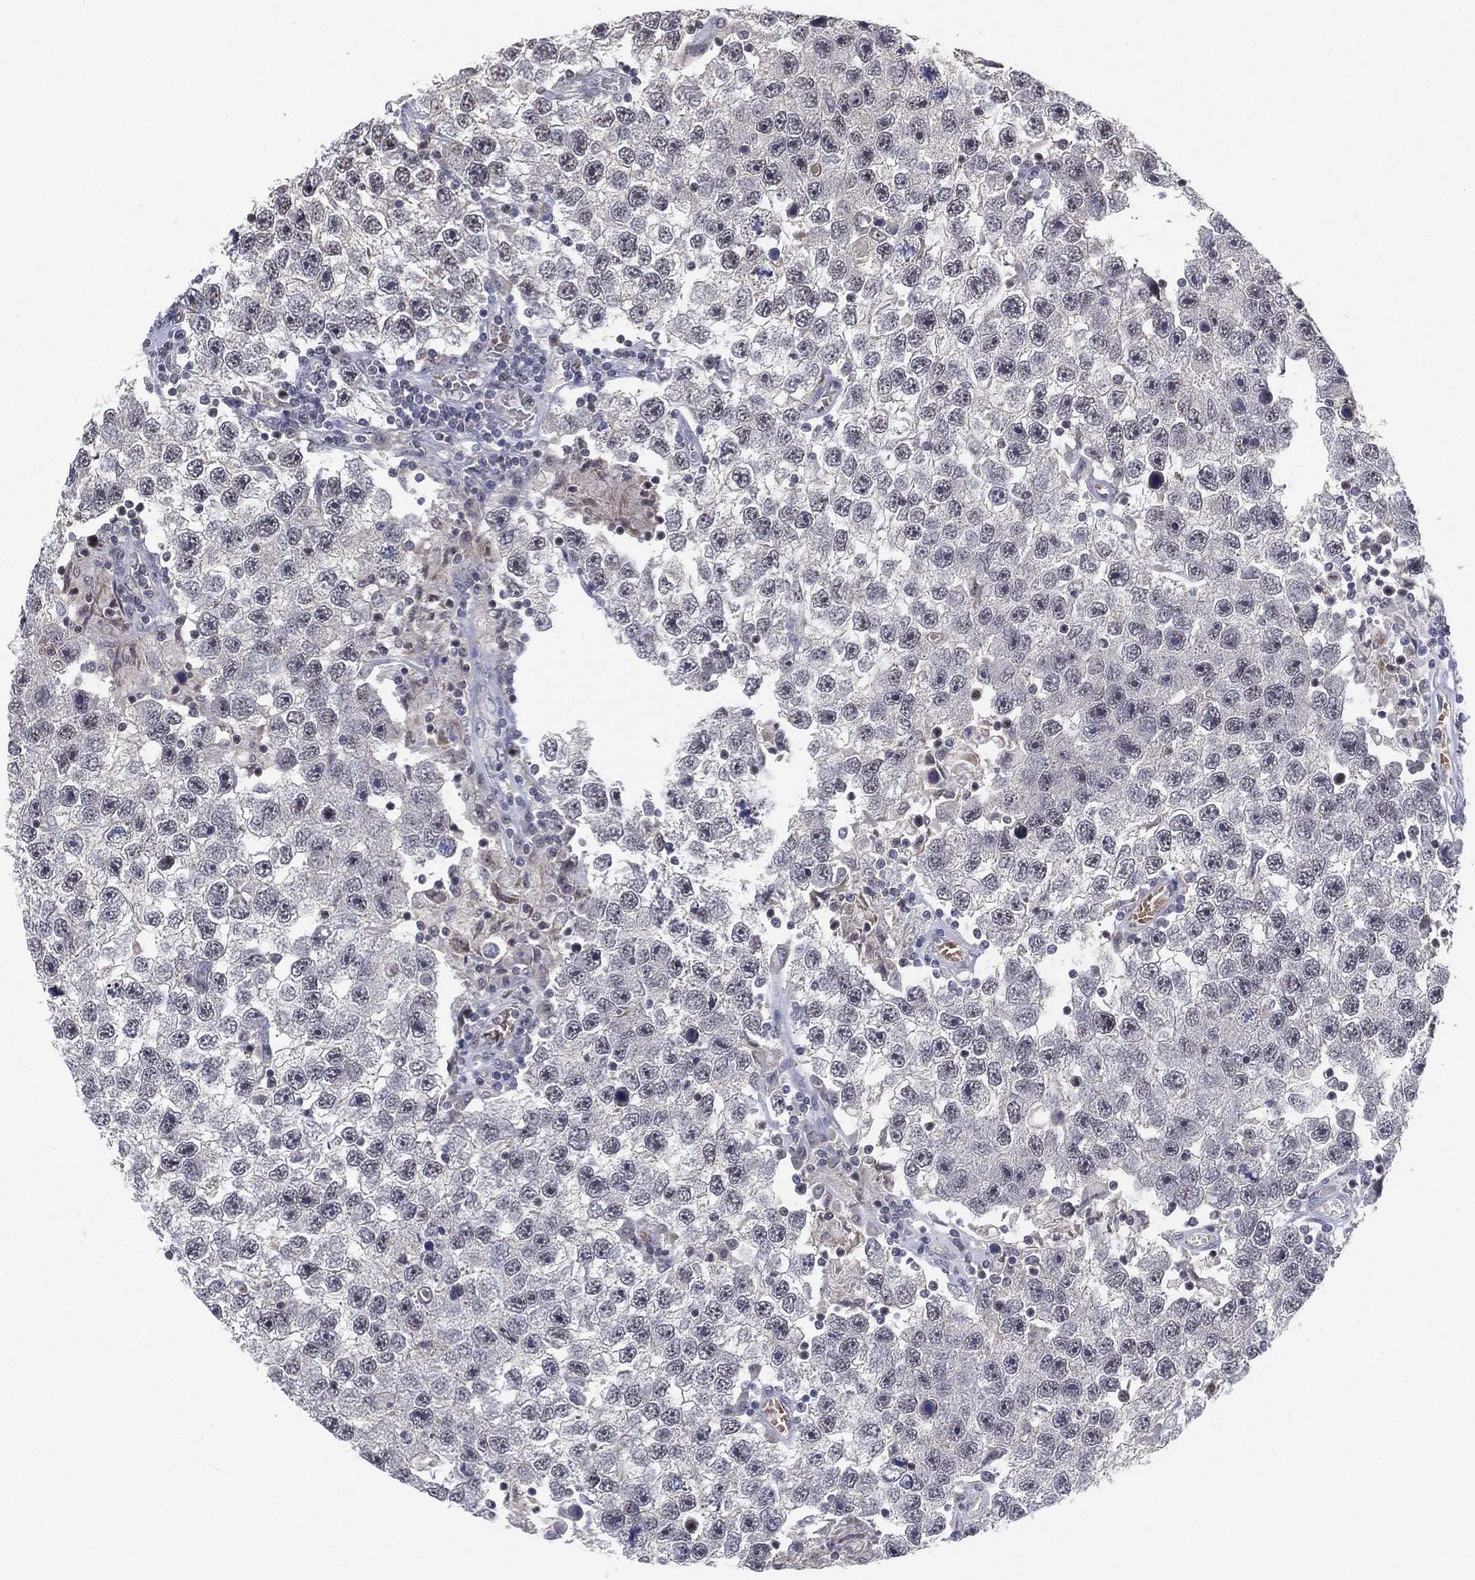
{"staining": {"intensity": "weak", "quantity": "<25%", "location": "nuclear"}, "tissue": "testis cancer", "cell_type": "Tumor cells", "image_type": "cancer", "snomed": [{"axis": "morphology", "description": "Seminoma, NOS"}, {"axis": "topography", "description": "Testis"}], "caption": "The immunohistochemistry image has no significant positivity in tumor cells of seminoma (testis) tissue.", "gene": "DGCR8", "patient": {"sex": "male", "age": 26}}